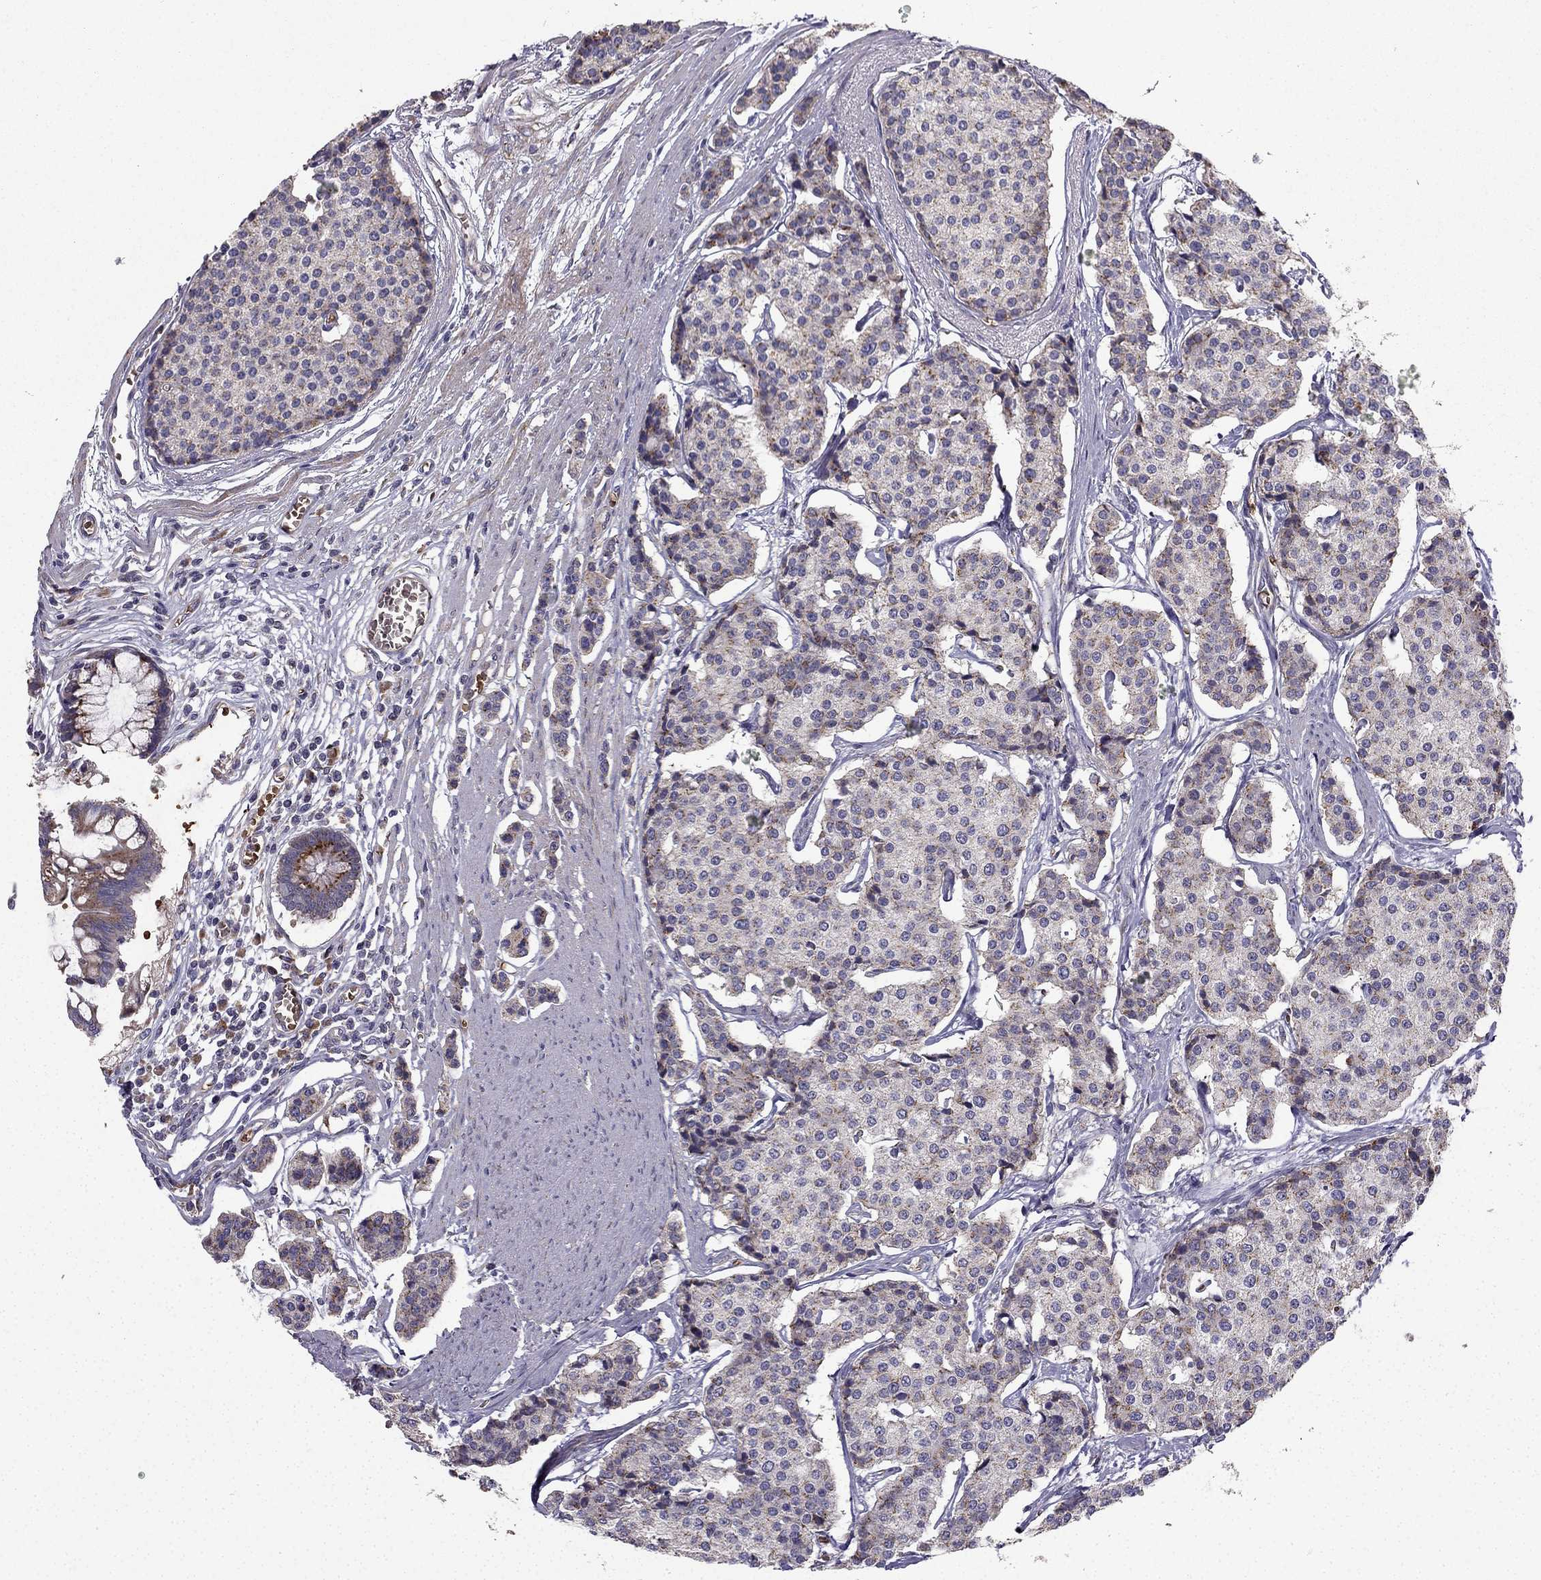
{"staining": {"intensity": "moderate", "quantity": "<25%", "location": "cytoplasmic/membranous"}, "tissue": "carcinoid", "cell_type": "Tumor cells", "image_type": "cancer", "snomed": [{"axis": "morphology", "description": "Carcinoid, malignant, NOS"}, {"axis": "topography", "description": "Small intestine"}], "caption": "This photomicrograph demonstrates IHC staining of carcinoid (malignant), with low moderate cytoplasmic/membranous positivity in approximately <25% of tumor cells.", "gene": "B4GALT7", "patient": {"sex": "female", "age": 65}}